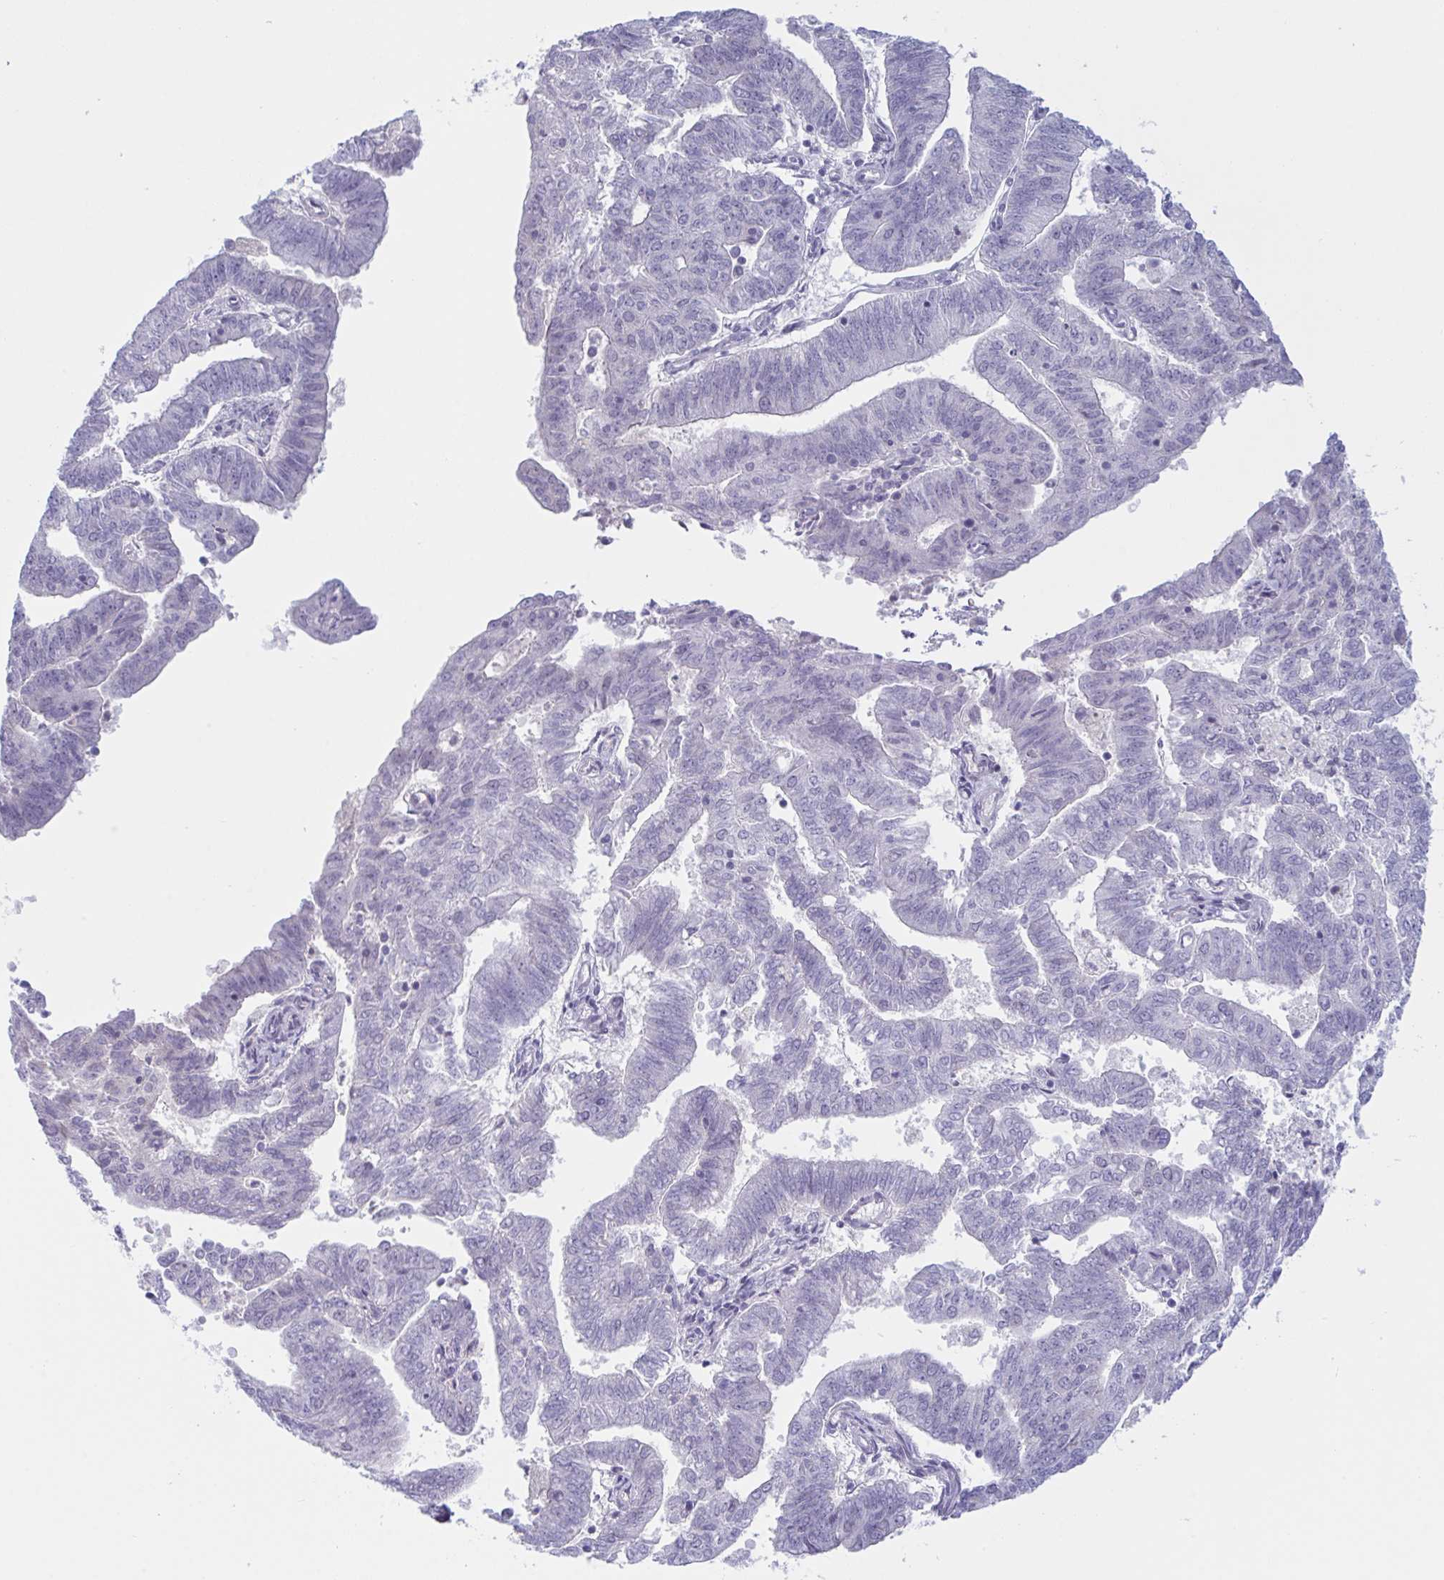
{"staining": {"intensity": "negative", "quantity": "none", "location": "none"}, "tissue": "endometrial cancer", "cell_type": "Tumor cells", "image_type": "cancer", "snomed": [{"axis": "morphology", "description": "Adenocarcinoma, NOS"}, {"axis": "topography", "description": "Endometrium"}], "caption": "Protein analysis of adenocarcinoma (endometrial) displays no significant positivity in tumor cells.", "gene": "NAA30", "patient": {"sex": "female", "age": 82}}